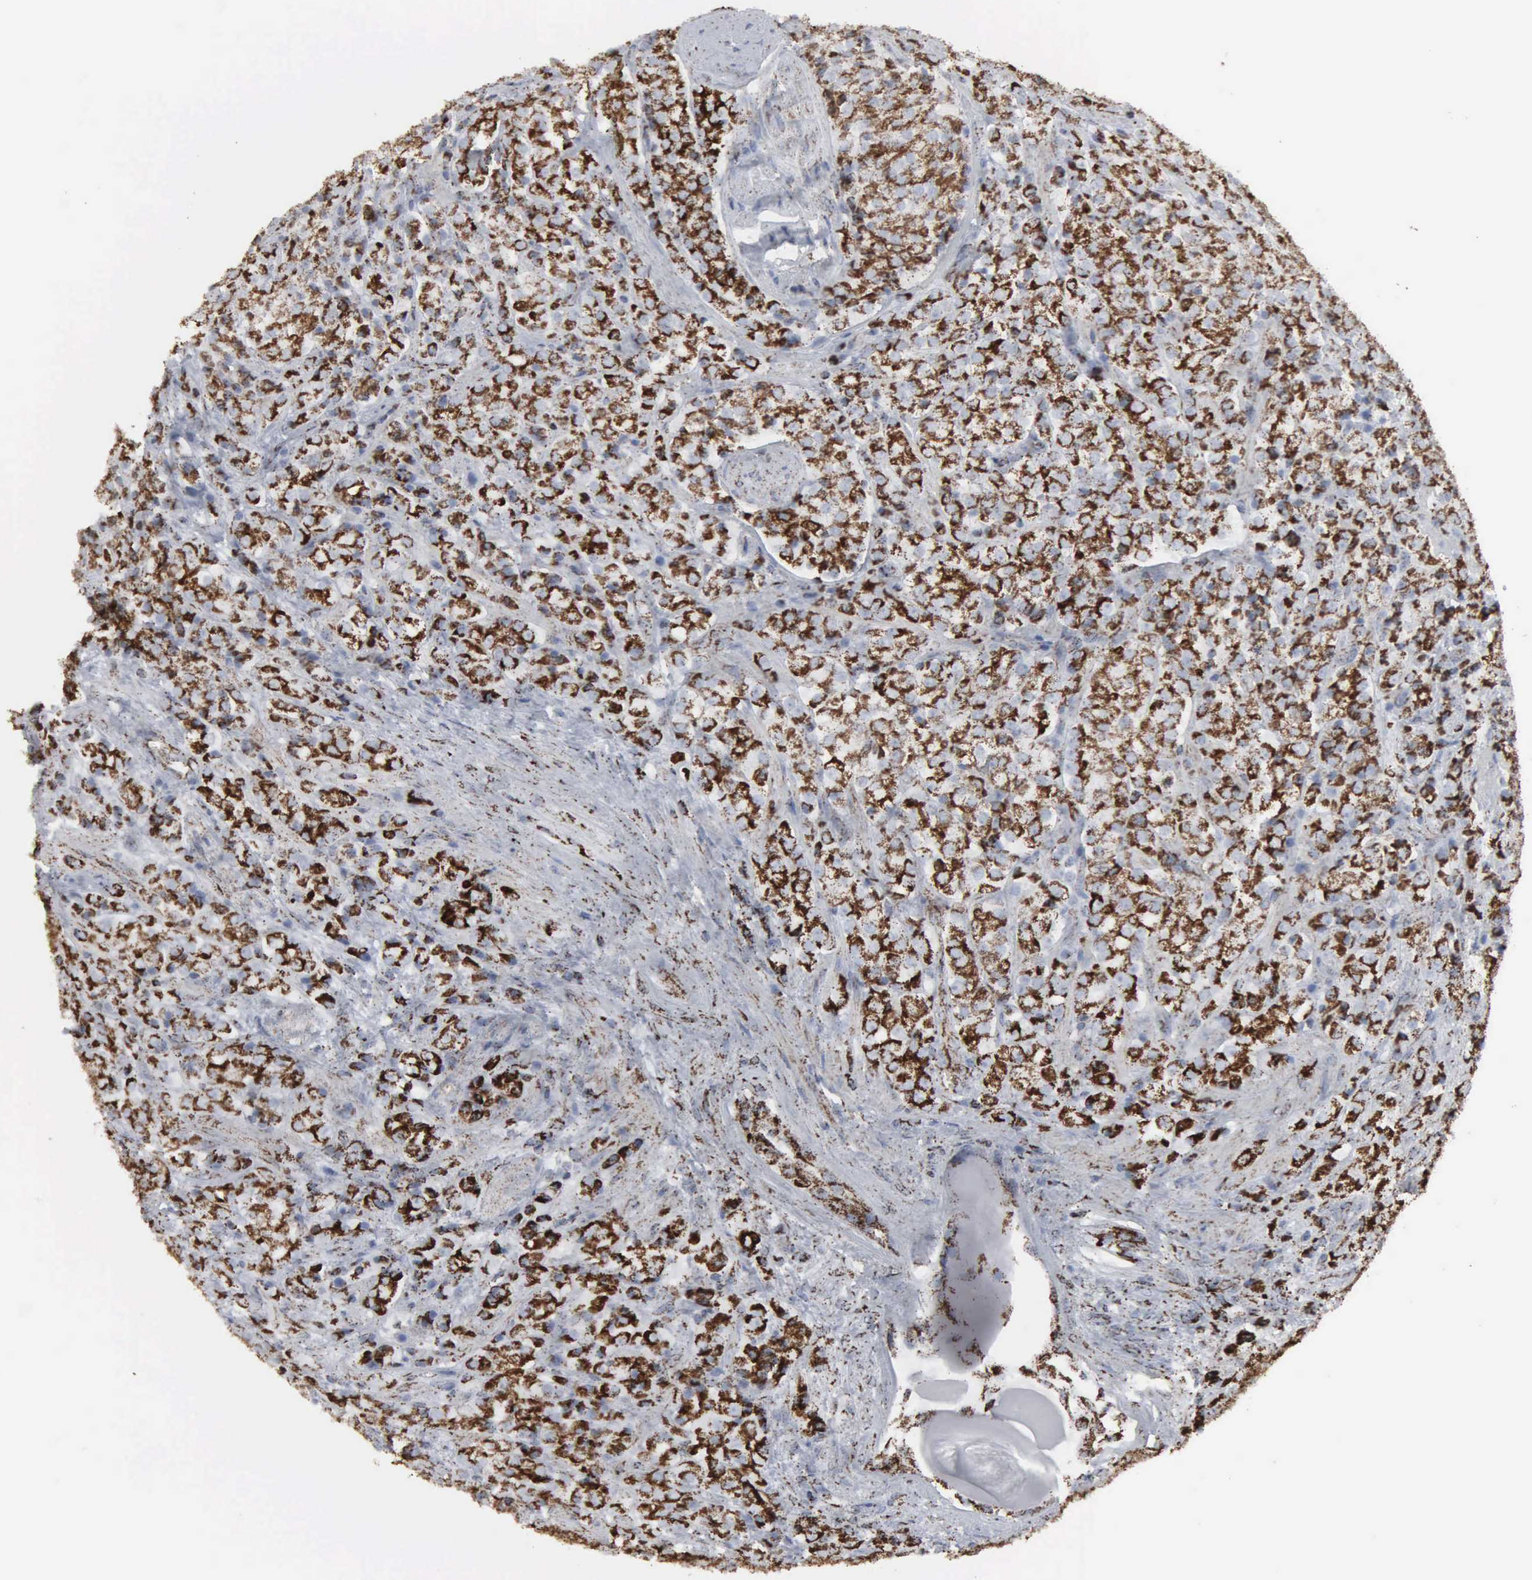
{"staining": {"intensity": "strong", "quantity": ">75%", "location": "cytoplasmic/membranous"}, "tissue": "prostate cancer", "cell_type": "Tumor cells", "image_type": "cancer", "snomed": [{"axis": "morphology", "description": "Adenocarcinoma, Medium grade"}, {"axis": "topography", "description": "Prostate"}], "caption": "Immunohistochemical staining of human prostate cancer (medium-grade adenocarcinoma) displays high levels of strong cytoplasmic/membranous protein expression in approximately >75% of tumor cells.", "gene": "HSPA9", "patient": {"sex": "male", "age": 70}}